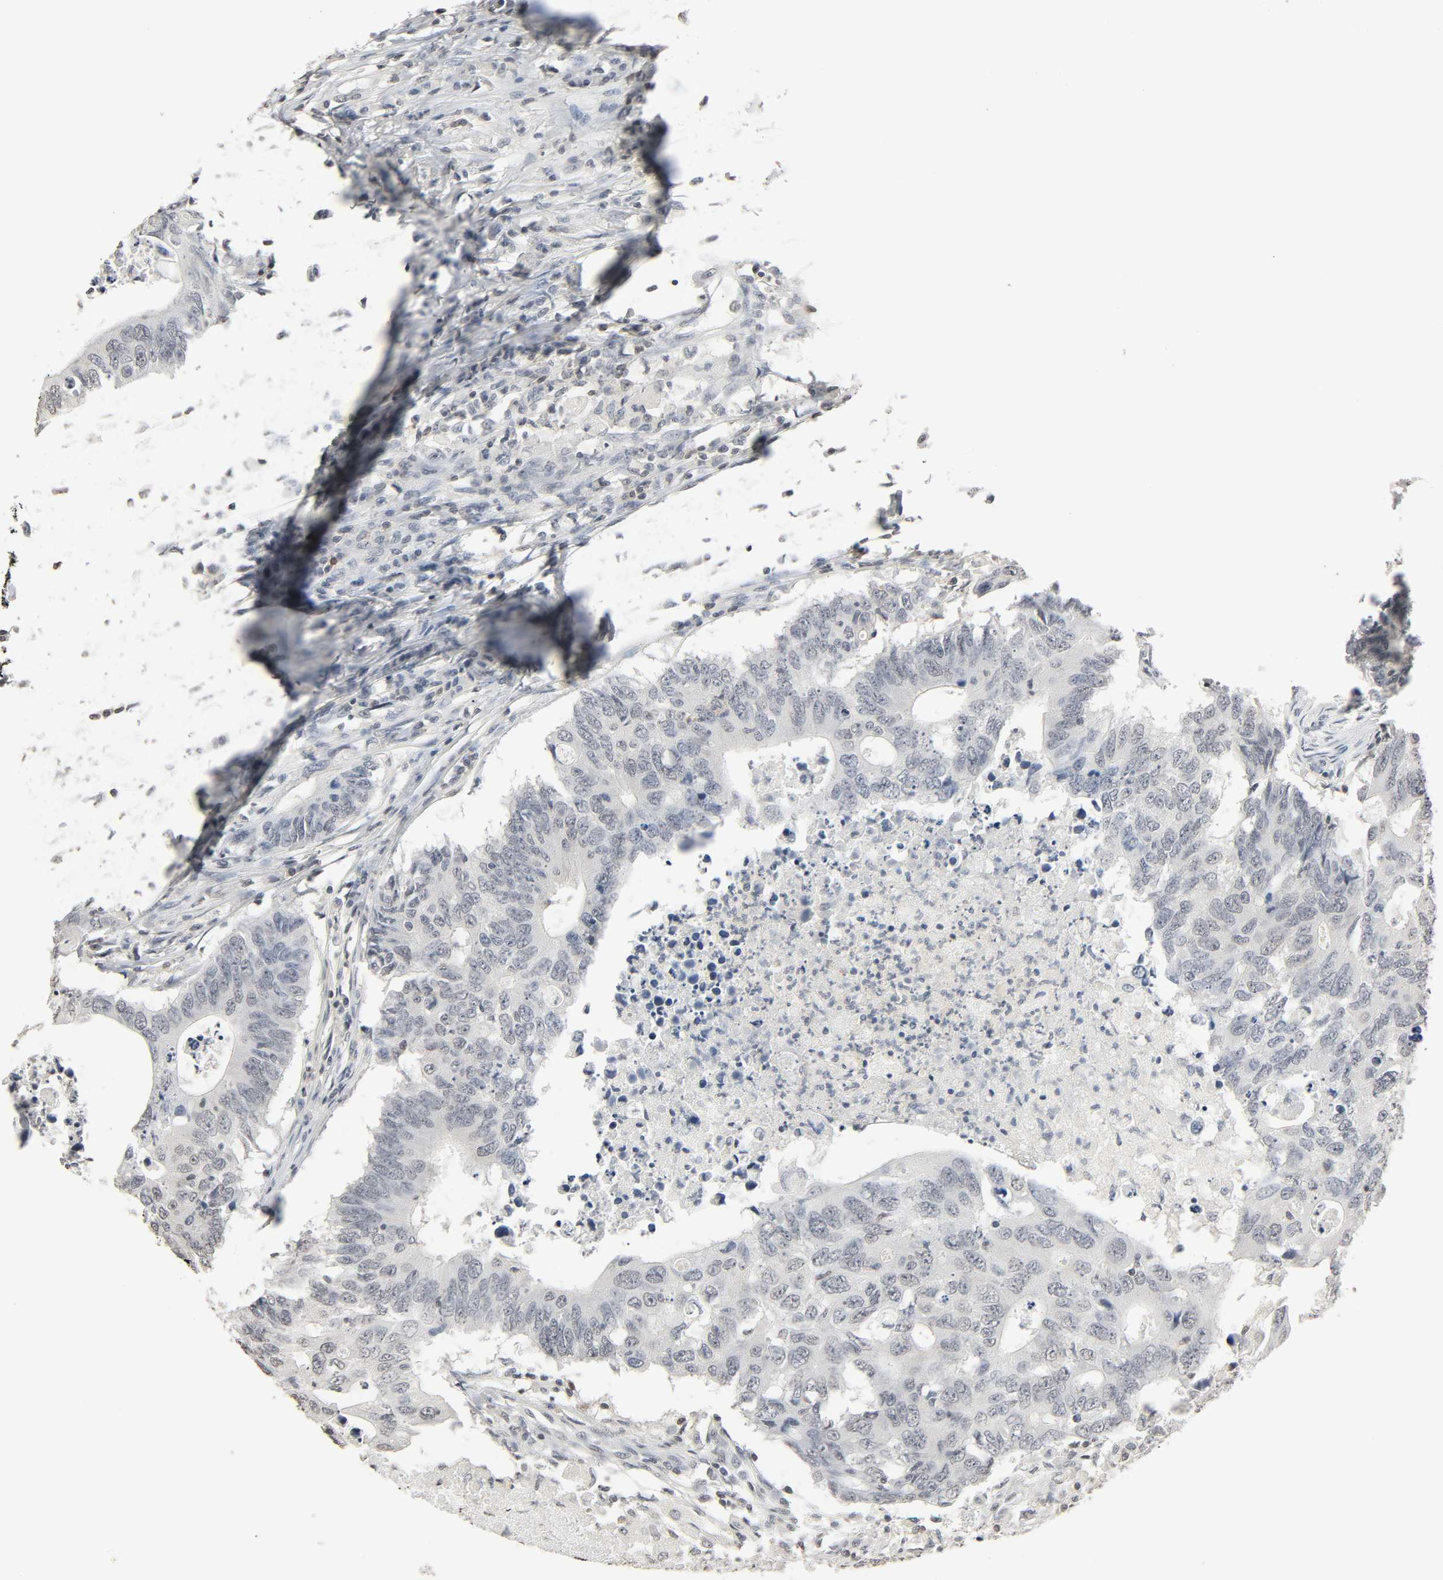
{"staining": {"intensity": "negative", "quantity": "none", "location": "none"}, "tissue": "colorectal cancer", "cell_type": "Tumor cells", "image_type": "cancer", "snomed": [{"axis": "morphology", "description": "Adenocarcinoma, NOS"}, {"axis": "topography", "description": "Colon"}], "caption": "DAB immunohistochemical staining of colorectal adenocarcinoma exhibits no significant staining in tumor cells.", "gene": "STK4", "patient": {"sex": "male", "age": 71}}